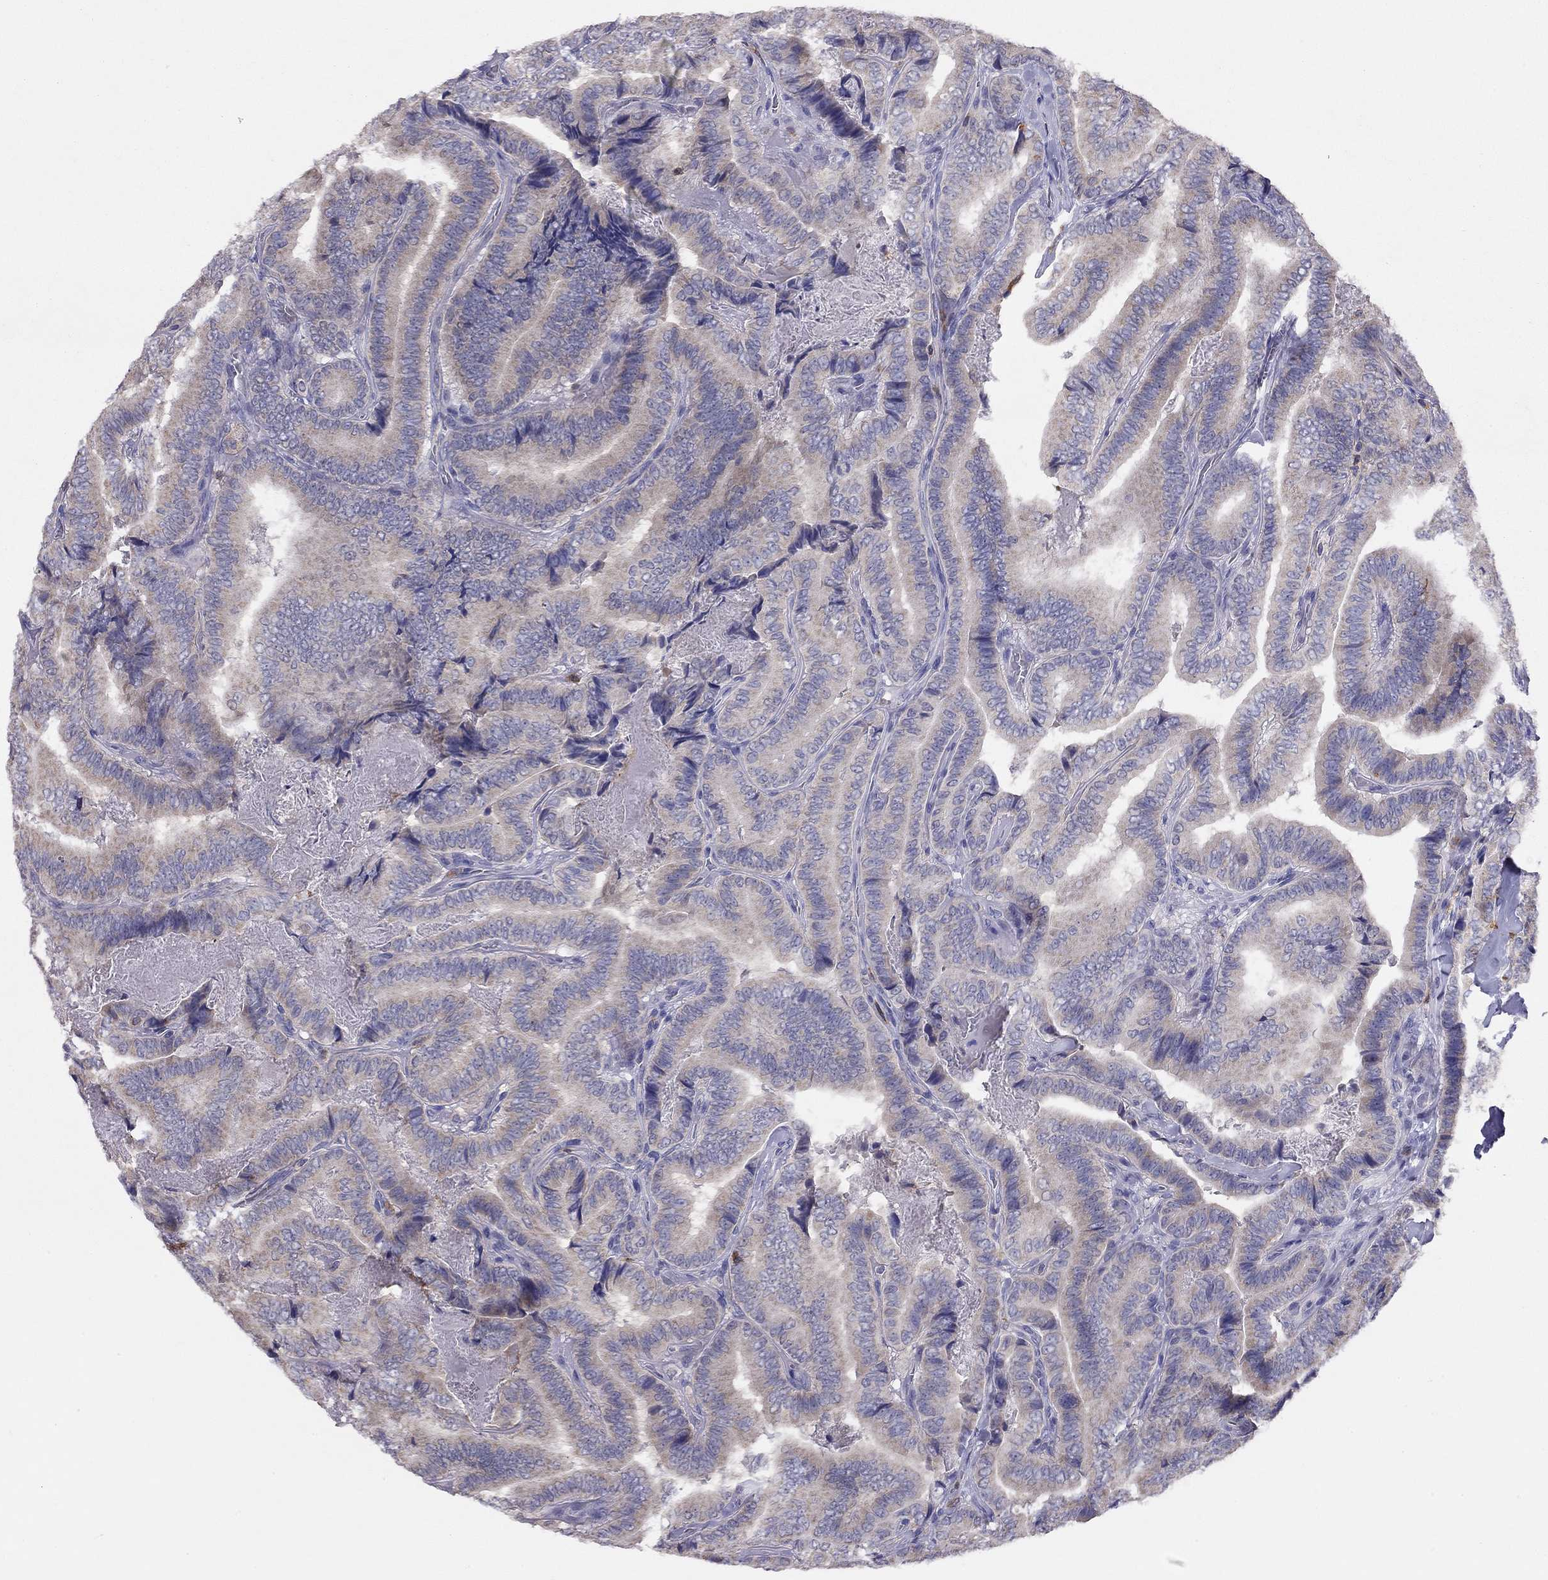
{"staining": {"intensity": "negative", "quantity": "none", "location": "none"}, "tissue": "thyroid cancer", "cell_type": "Tumor cells", "image_type": "cancer", "snomed": [{"axis": "morphology", "description": "Papillary adenocarcinoma, NOS"}, {"axis": "topography", "description": "Thyroid gland"}], "caption": "IHC histopathology image of neoplastic tissue: human papillary adenocarcinoma (thyroid) stained with DAB shows no significant protein expression in tumor cells.", "gene": "CITED1", "patient": {"sex": "male", "age": 61}}